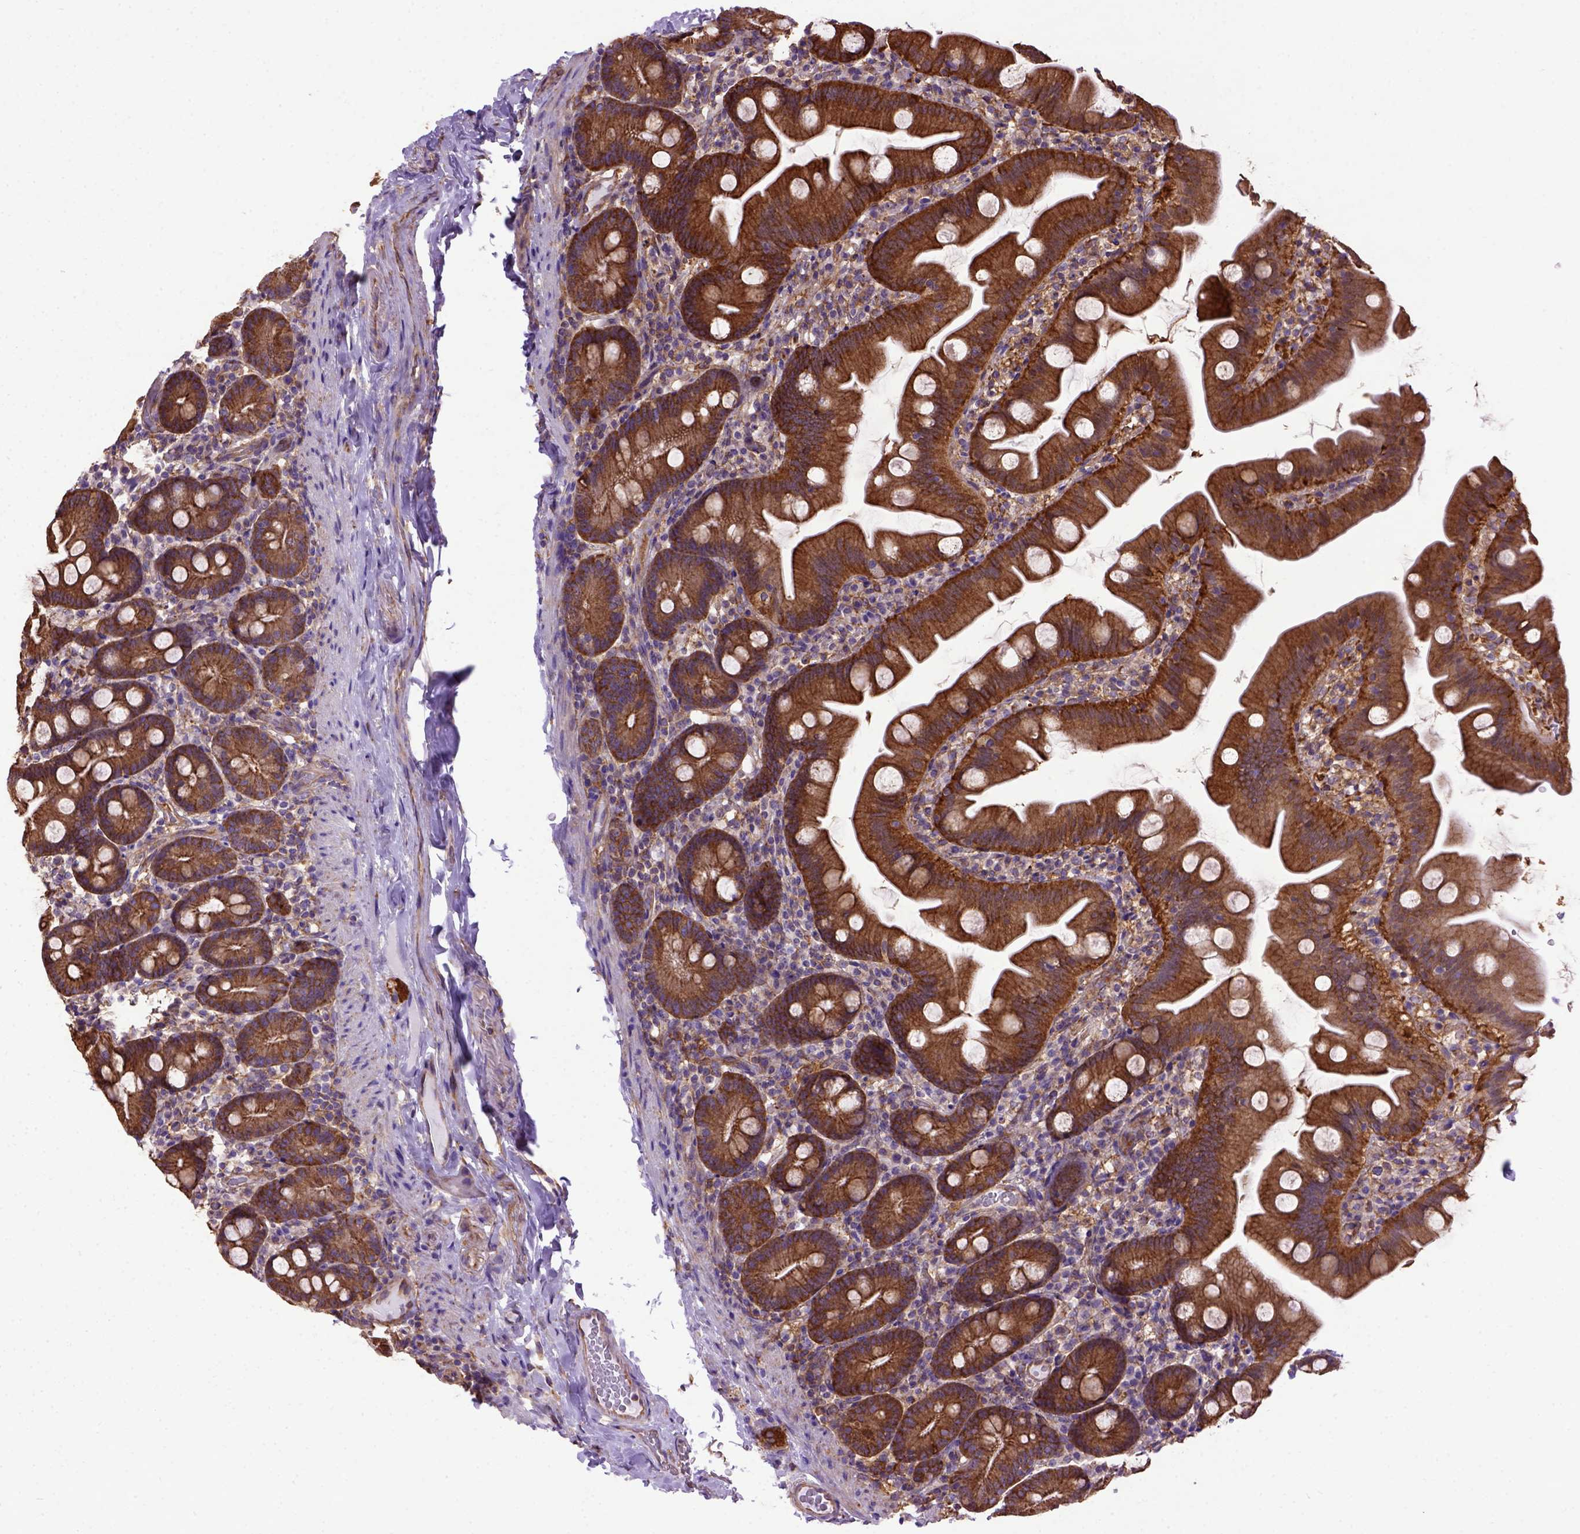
{"staining": {"intensity": "strong", "quantity": ">75%", "location": "cytoplasmic/membranous"}, "tissue": "small intestine", "cell_type": "Glandular cells", "image_type": "normal", "snomed": [{"axis": "morphology", "description": "Normal tissue, NOS"}, {"axis": "topography", "description": "Small intestine"}], "caption": "IHC of benign small intestine displays high levels of strong cytoplasmic/membranous staining in about >75% of glandular cells. (DAB (3,3'-diaminobenzidine) IHC, brown staining for protein, blue staining for nuclei).", "gene": "MVP", "patient": {"sex": "female", "age": 68}}